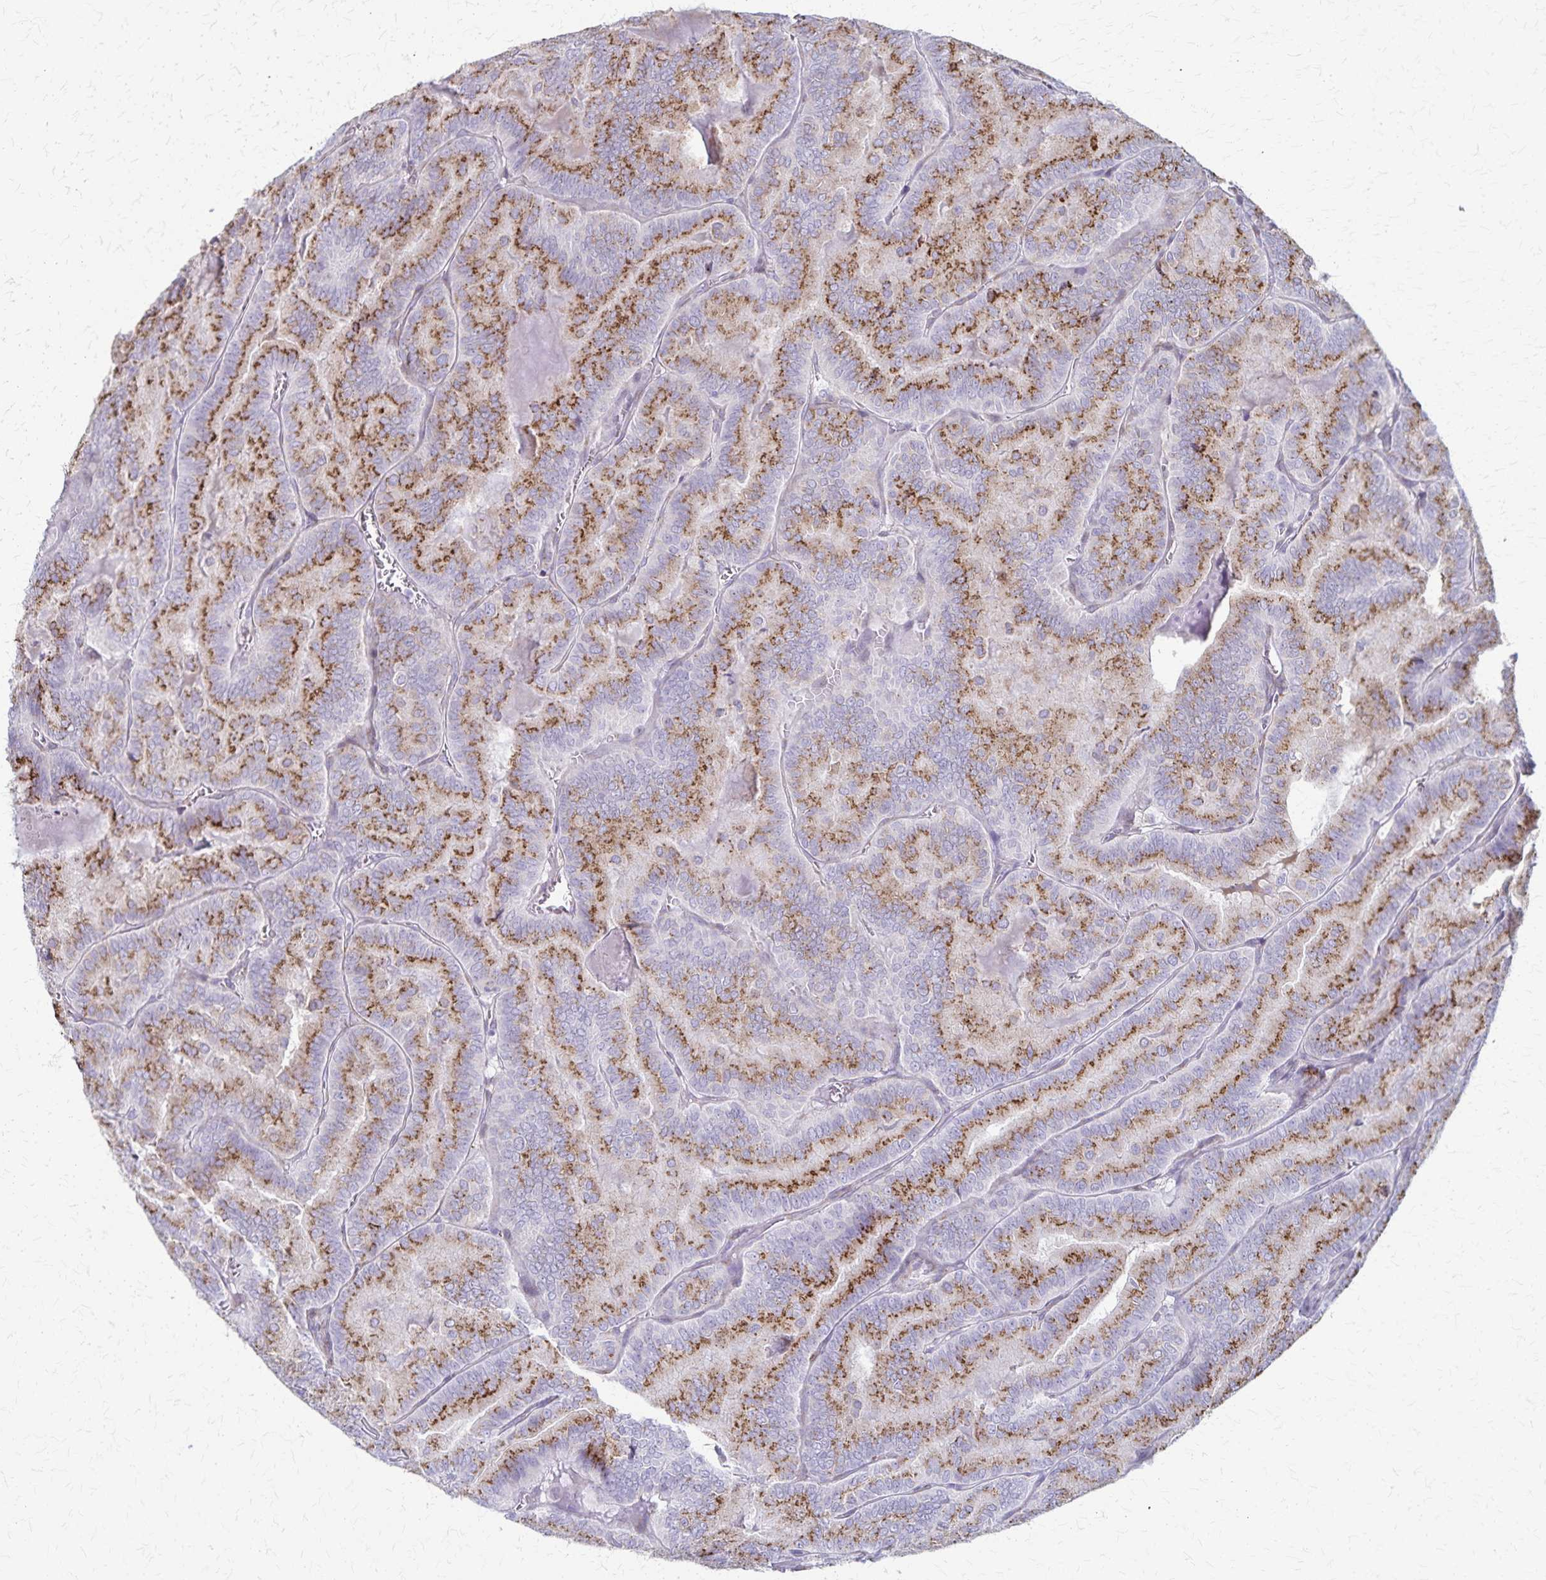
{"staining": {"intensity": "moderate", "quantity": ">75%", "location": "cytoplasmic/membranous"}, "tissue": "thyroid cancer", "cell_type": "Tumor cells", "image_type": "cancer", "snomed": [{"axis": "morphology", "description": "Papillary adenocarcinoma, NOS"}, {"axis": "topography", "description": "Thyroid gland"}], "caption": "The immunohistochemical stain shows moderate cytoplasmic/membranous staining in tumor cells of thyroid papillary adenocarcinoma tissue.", "gene": "MCFD2", "patient": {"sex": "female", "age": 75}}